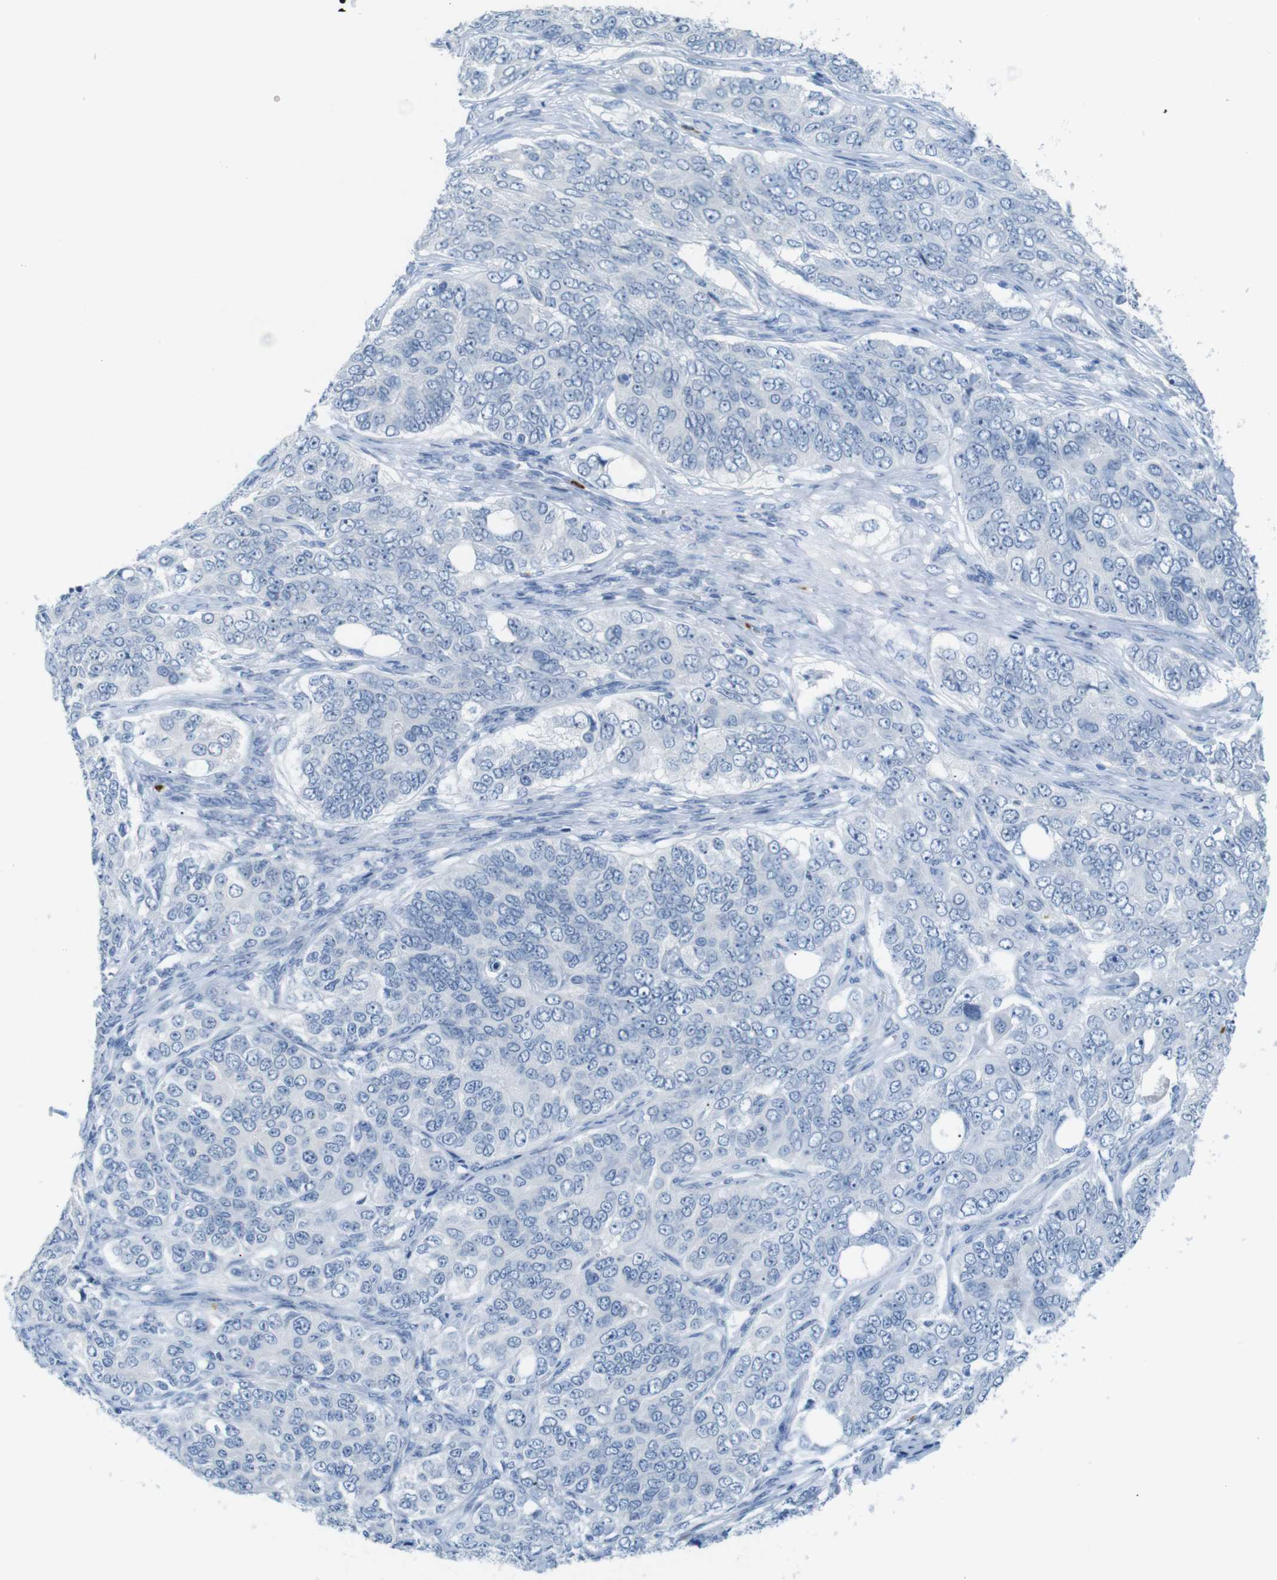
{"staining": {"intensity": "negative", "quantity": "none", "location": "none"}, "tissue": "ovarian cancer", "cell_type": "Tumor cells", "image_type": "cancer", "snomed": [{"axis": "morphology", "description": "Carcinoma, endometroid"}, {"axis": "topography", "description": "Ovary"}], "caption": "Immunohistochemistry of endometroid carcinoma (ovarian) displays no expression in tumor cells.", "gene": "MCEMP1", "patient": {"sex": "female", "age": 51}}